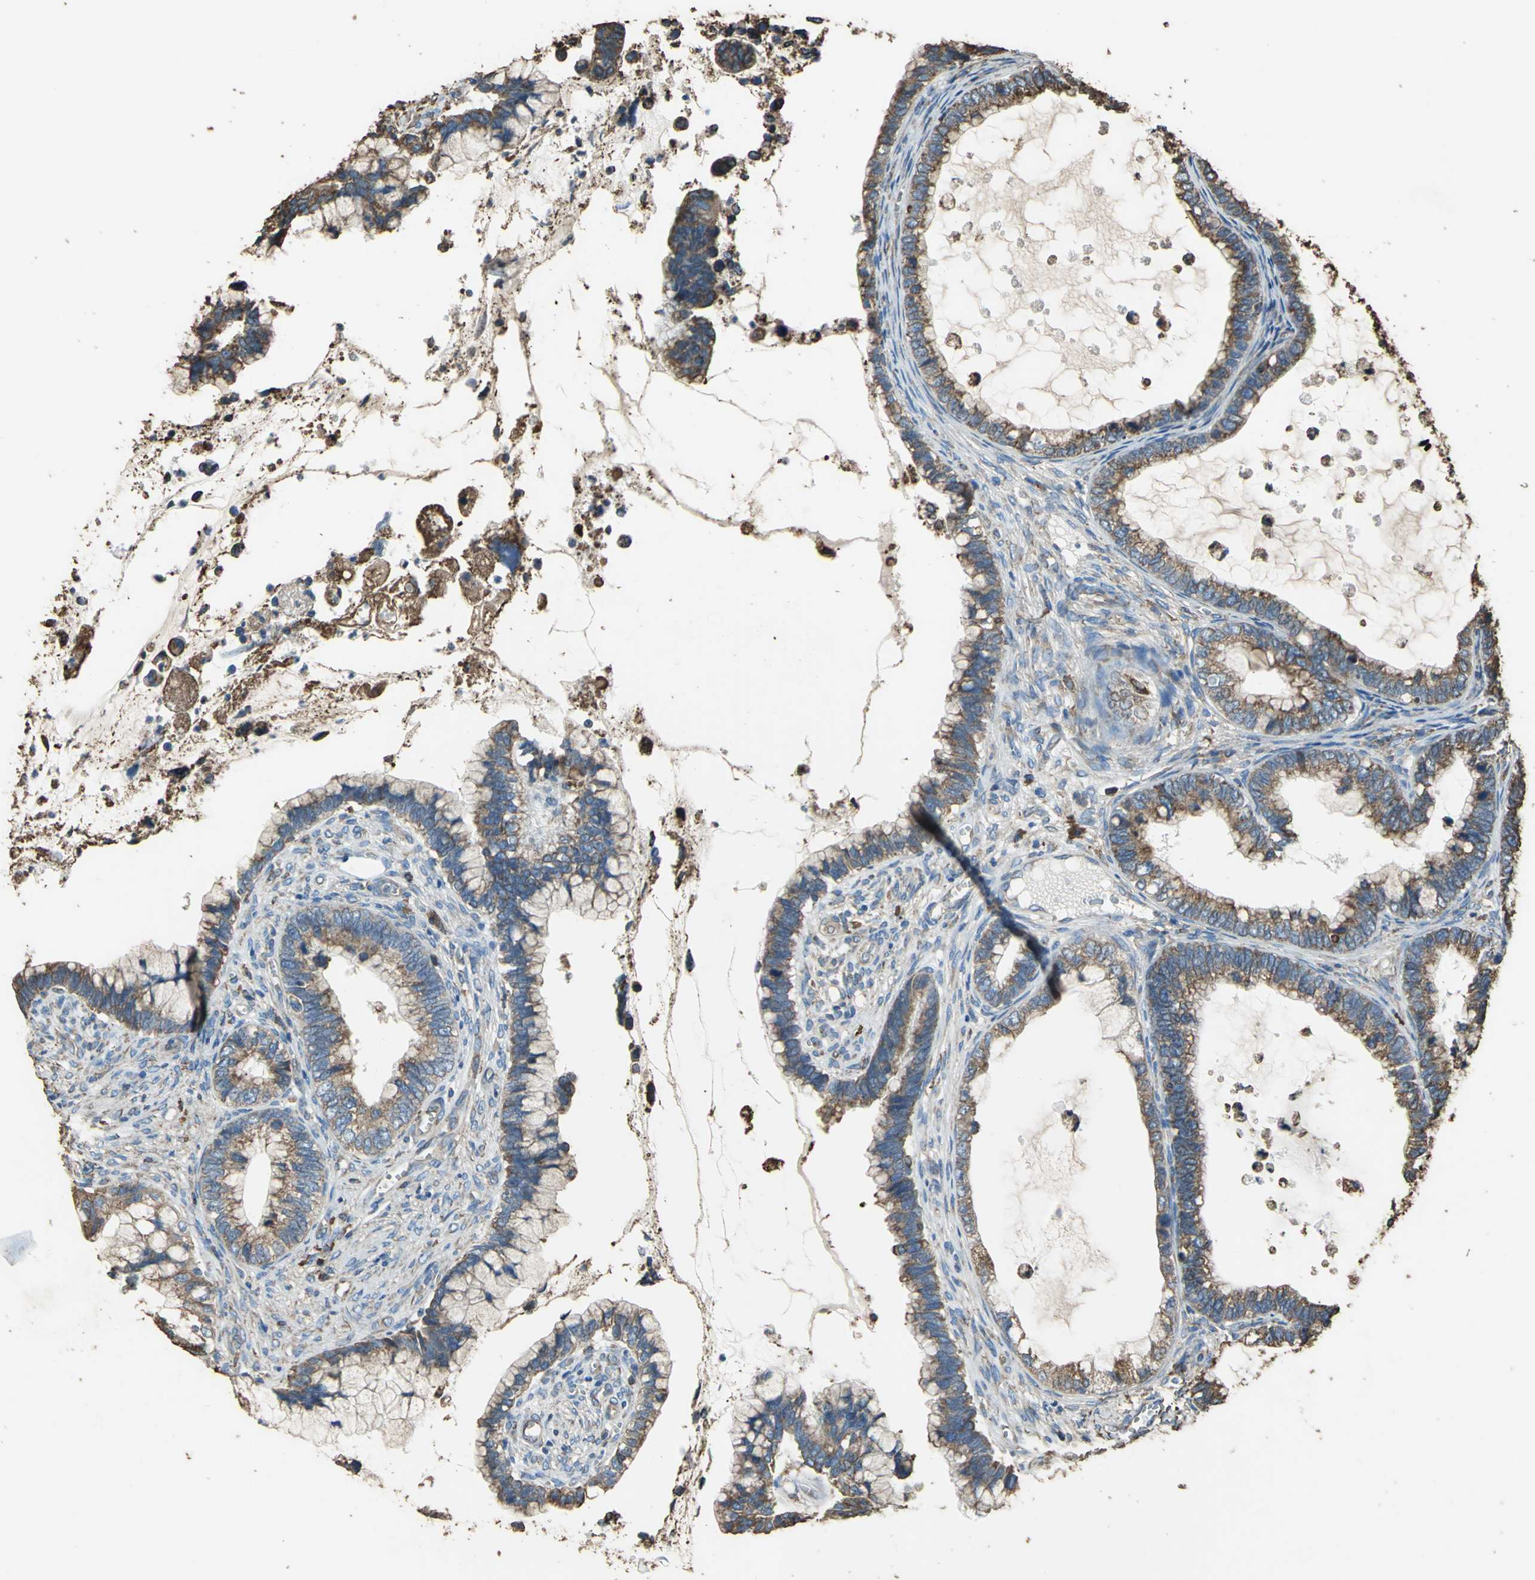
{"staining": {"intensity": "strong", "quantity": ">75%", "location": "cytoplasmic/membranous"}, "tissue": "cervical cancer", "cell_type": "Tumor cells", "image_type": "cancer", "snomed": [{"axis": "morphology", "description": "Adenocarcinoma, NOS"}, {"axis": "topography", "description": "Cervix"}], "caption": "Human adenocarcinoma (cervical) stained with a protein marker reveals strong staining in tumor cells.", "gene": "GPANK1", "patient": {"sex": "female", "age": 44}}